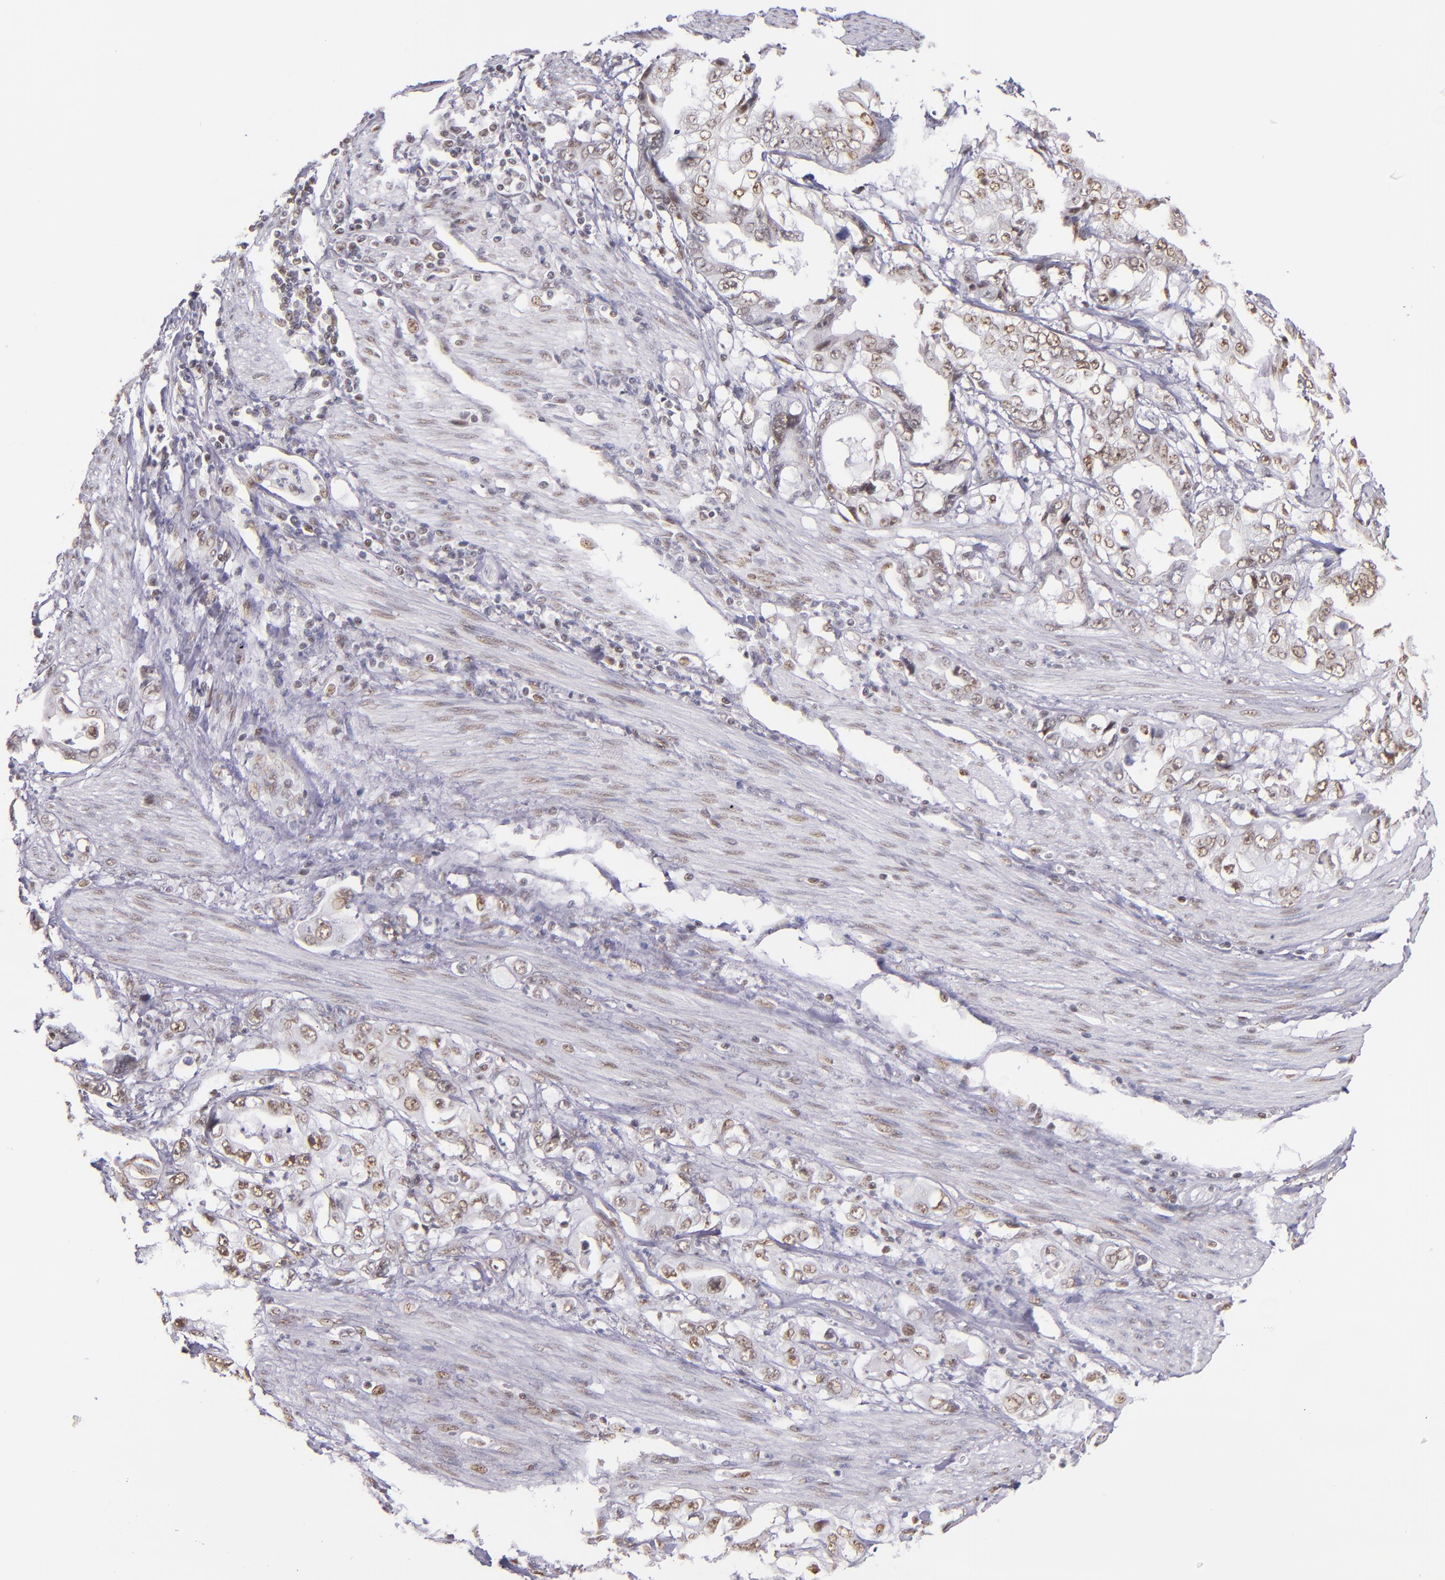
{"staining": {"intensity": "weak", "quantity": ">75%", "location": "nuclear"}, "tissue": "stomach cancer", "cell_type": "Tumor cells", "image_type": "cancer", "snomed": [{"axis": "morphology", "description": "Adenocarcinoma, NOS"}, {"axis": "topography", "description": "Pancreas"}, {"axis": "topography", "description": "Stomach, upper"}], "caption": "Protein expression analysis of human stomach adenocarcinoma reveals weak nuclear staining in about >75% of tumor cells. (DAB (3,3'-diaminobenzidine) IHC with brightfield microscopy, high magnification).", "gene": "NCOR2", "patient": {"sex": "male", "age": 77}}